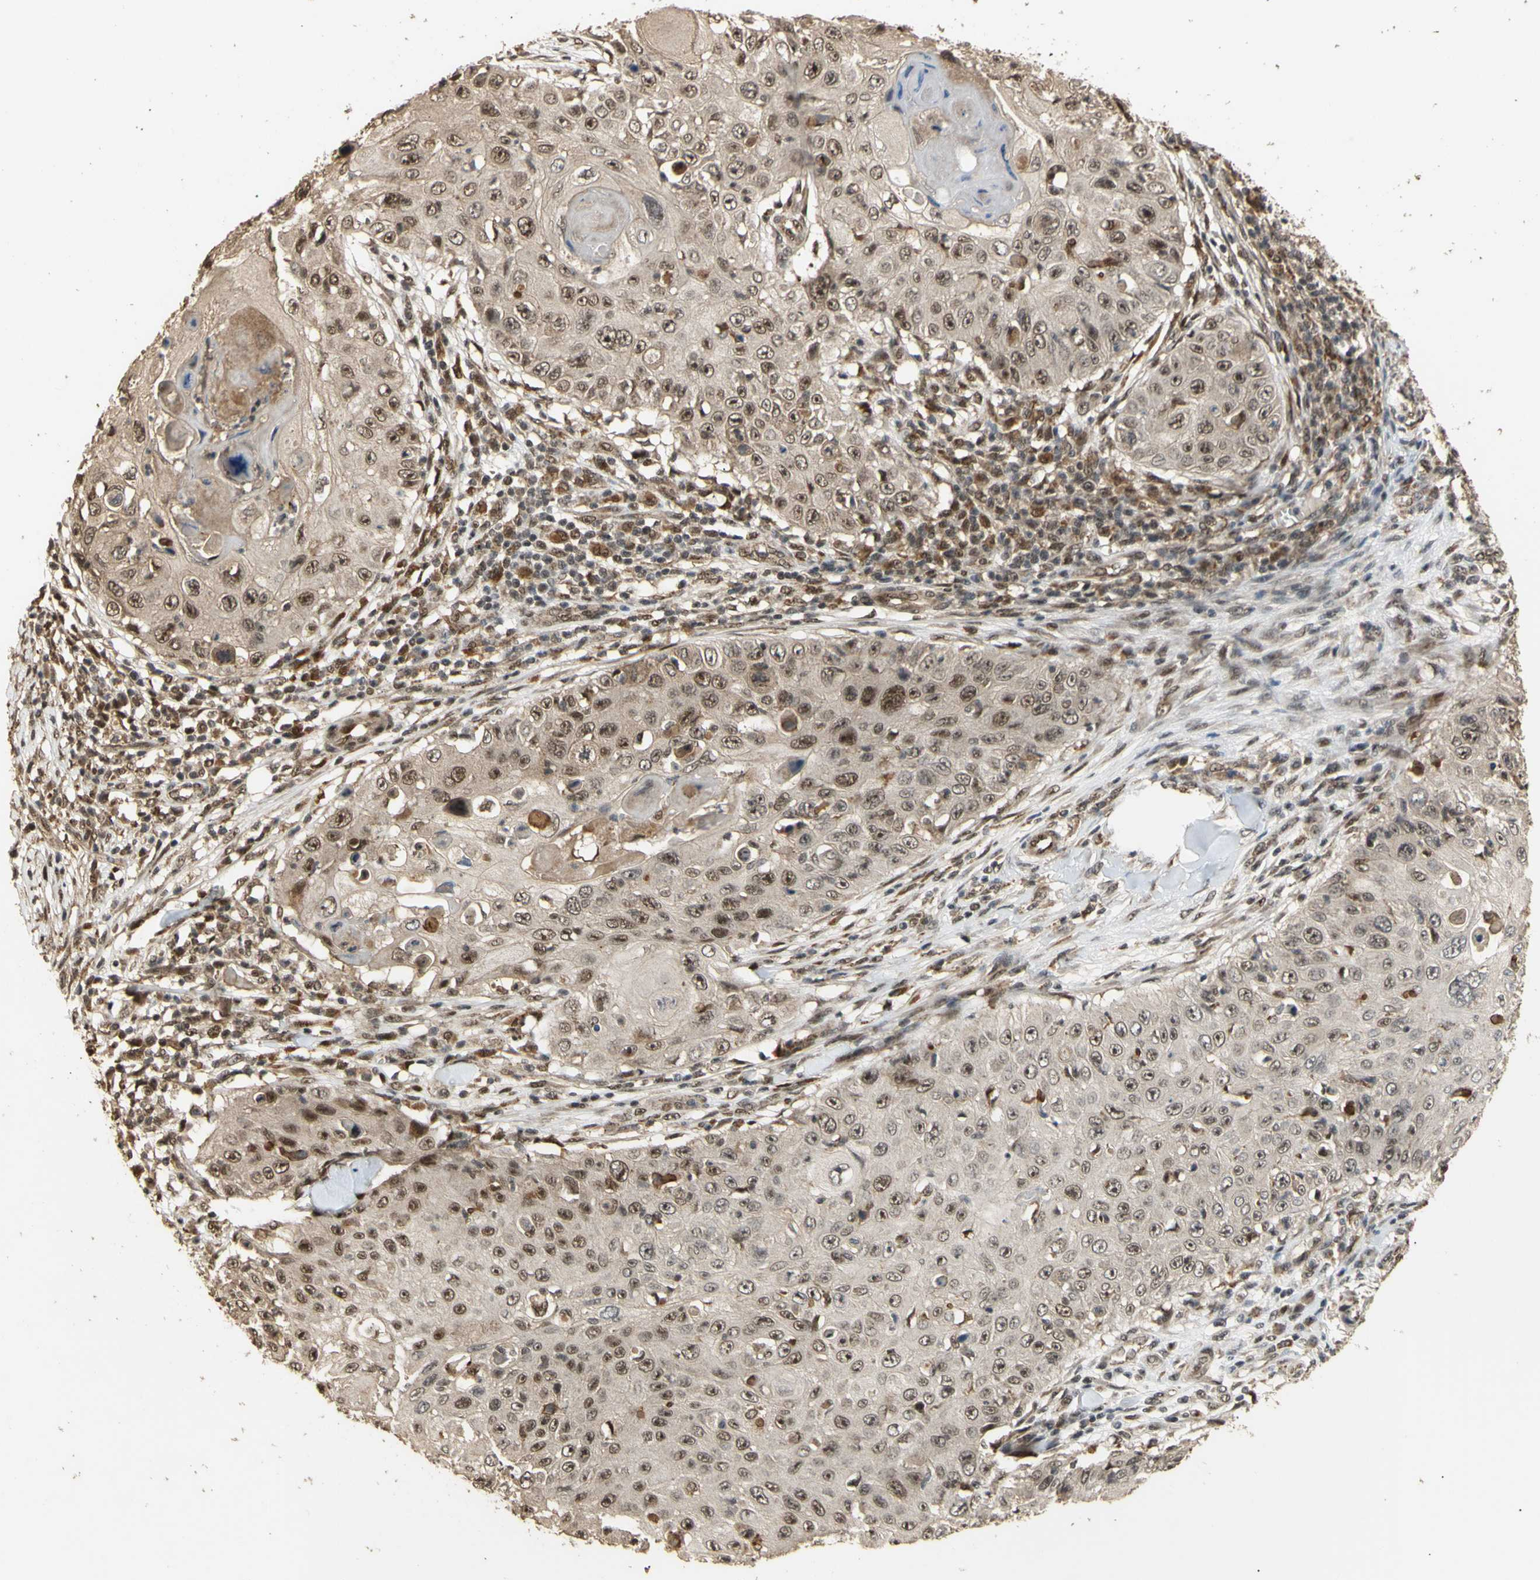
{"staining": {"intensity": "weak", "quantity": ">75%", "location": "cytoplasmic/membranous,nuclear"}, "tissue": "skin cancer", "cell_type": "Tumor cells", "image_type": "cancer", "snomed": [{"axis": "morphology", "description": "Squamous cell carcinoma, NOS"}, {"axis": "topography", "description": "Skin"}], "caption": "Tumor cells reveal weak cytoplasmic/membranous and nuclear staining in approximately >75% of cells in skin cancer.", "gene": "GTF2E2", "patient": {"sex": "male", "age": 86}}